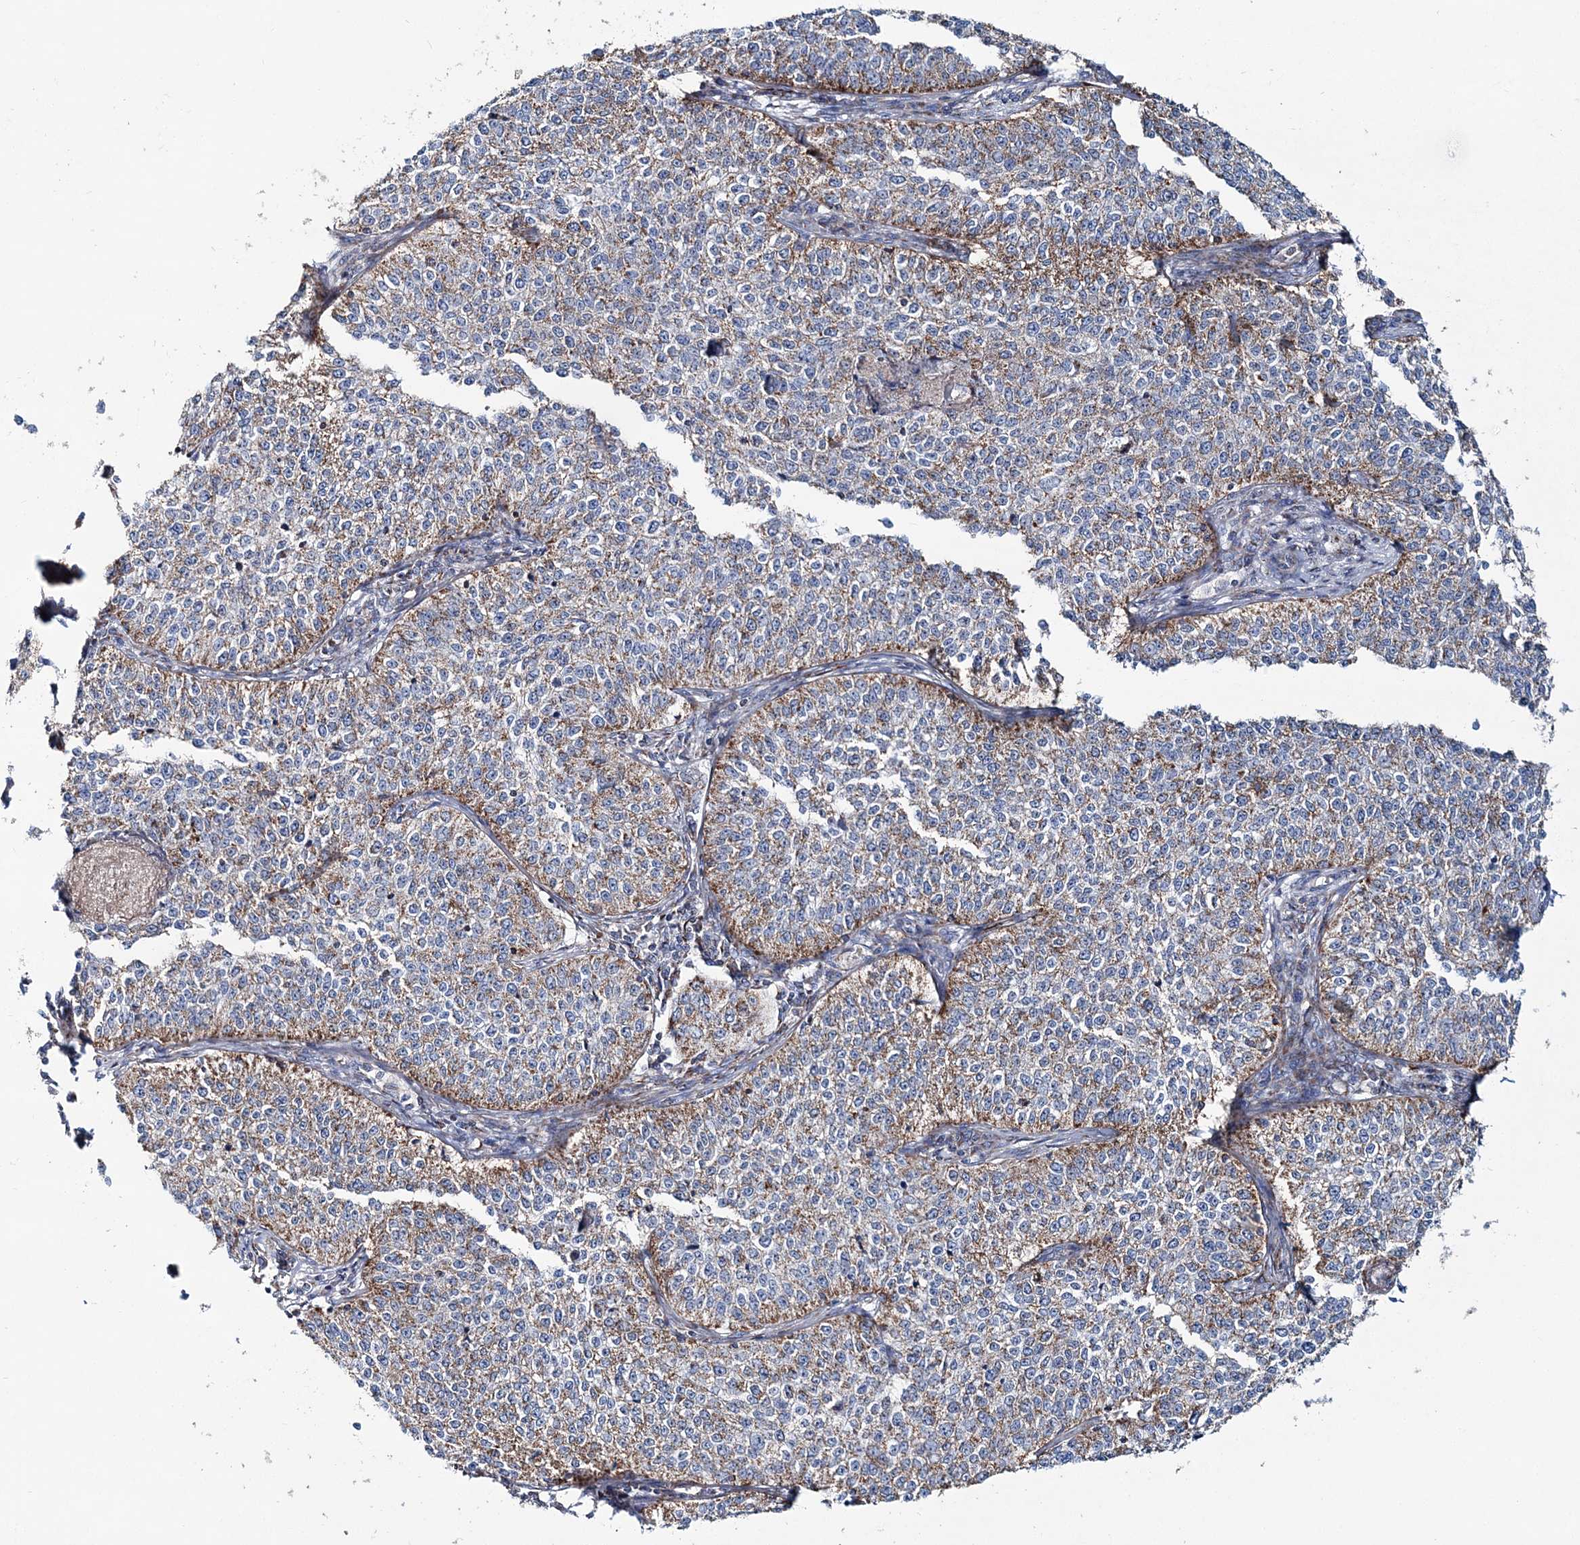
{"staining": {"intensity": "moderate", "quantity": ">75%", "location": "cytoplasmic/membranous"}, "tissue": "cervical cancer", "cell_type": "Tumor cells", "image_type": "cancer", "snomed": [{"axis": "morphology", "description": "Squamous cell carcinoma, NOS"}, {"axis": "topography", "description": "Cervix"}], "caption": "This photomicrograph displays squamous cell carcinoma (cervical) stained with IHC to label a protein in brown. The cytoplasmic/membranous of tumor cells show moderate positivity for the protein. Nuclei are counter-stained blue.", "gene": "ARHGAP6", "patient": {"sex": "female", "age": 35}}